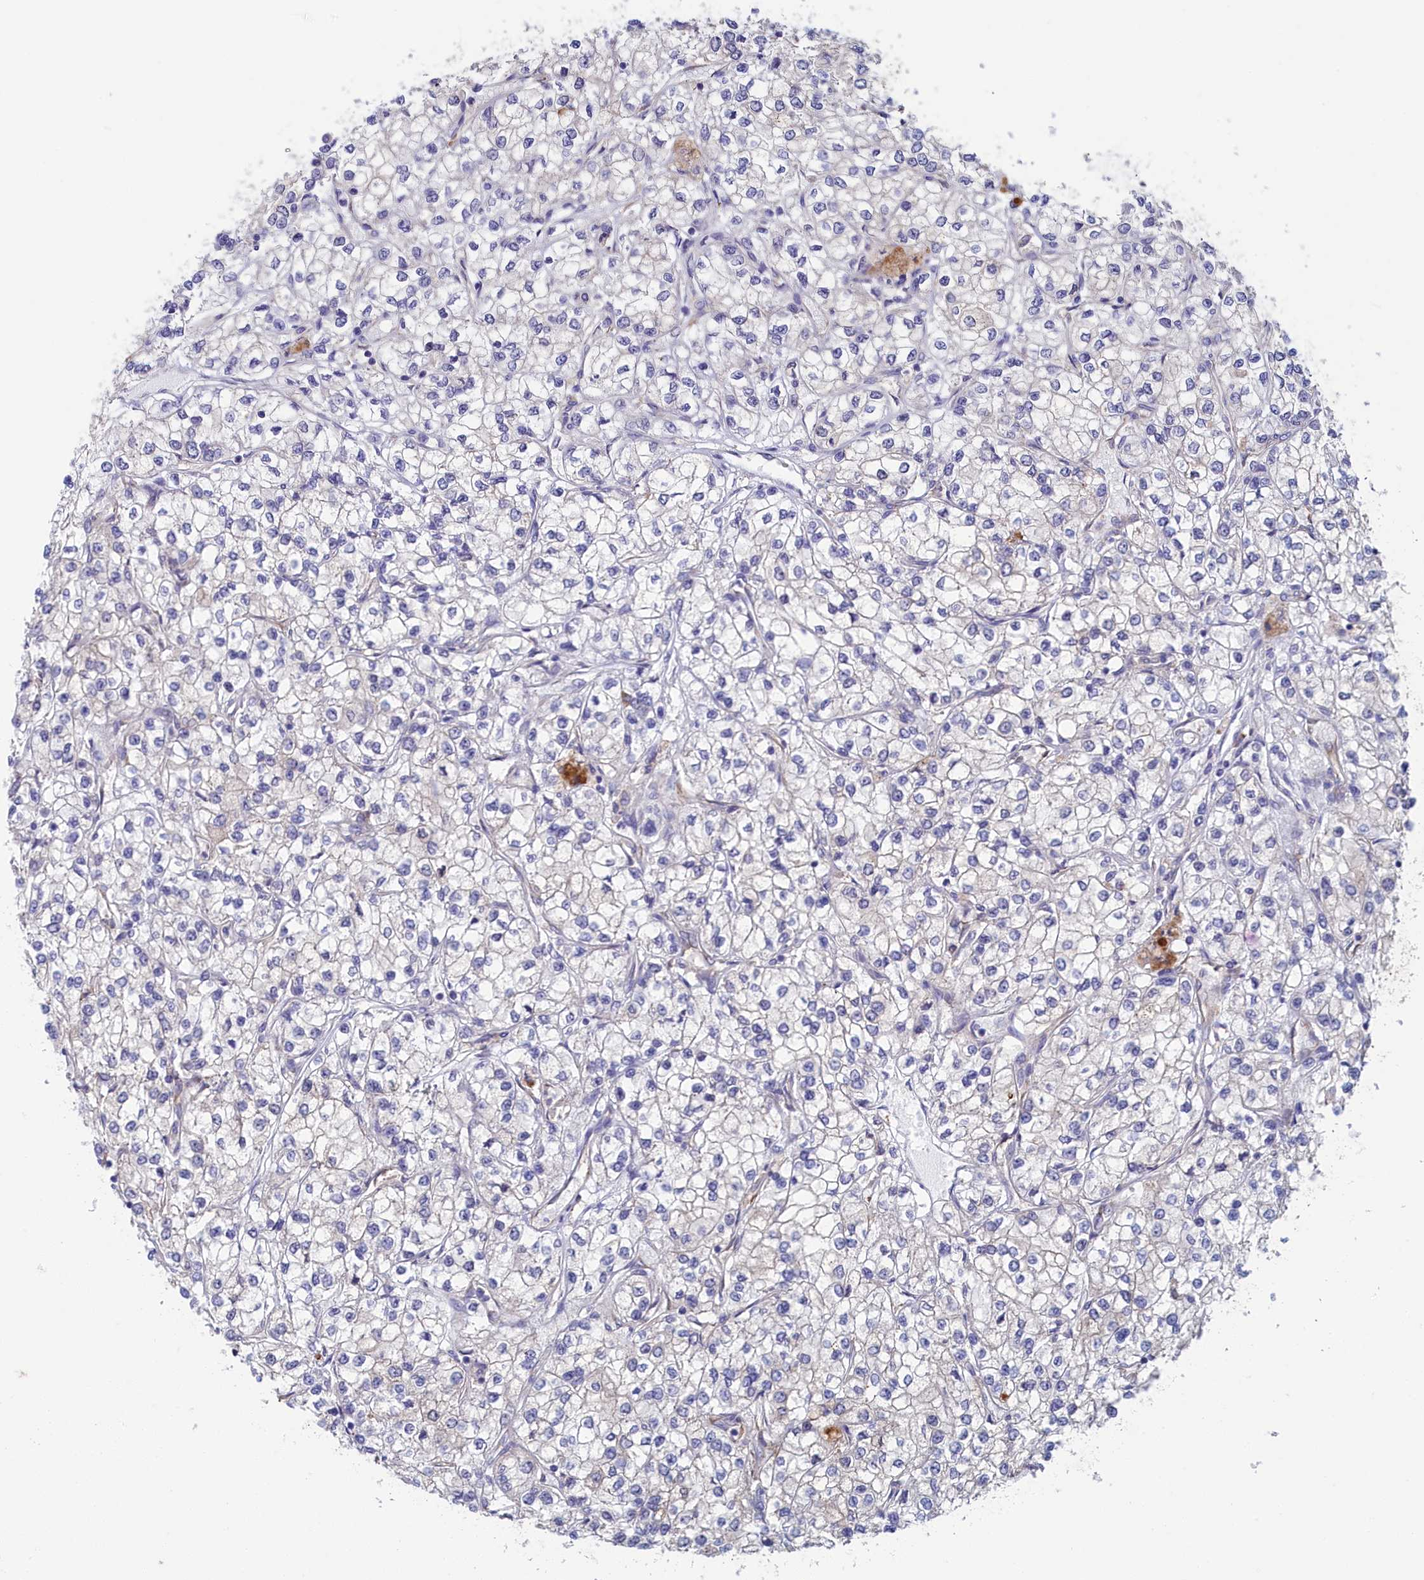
{"staining": {"intensity": "negative", "quantity": "none", "location": "none"}, "tissue": "renal cancer", "cell_type": "Tumor cells", "image_type": "cancer", "snomed": [{"axis": "morphology", "description": "Adenocarcinoma, NOS"}, {"axis": "topography", "description": "Kidney"}], "caption": "Immunohistochemical staining of human renal adenocarcinoma shows no significant expression in tumor cells.", "gene": "SYNDIG1L", "patient": {"sex": "male", "age": 80}}